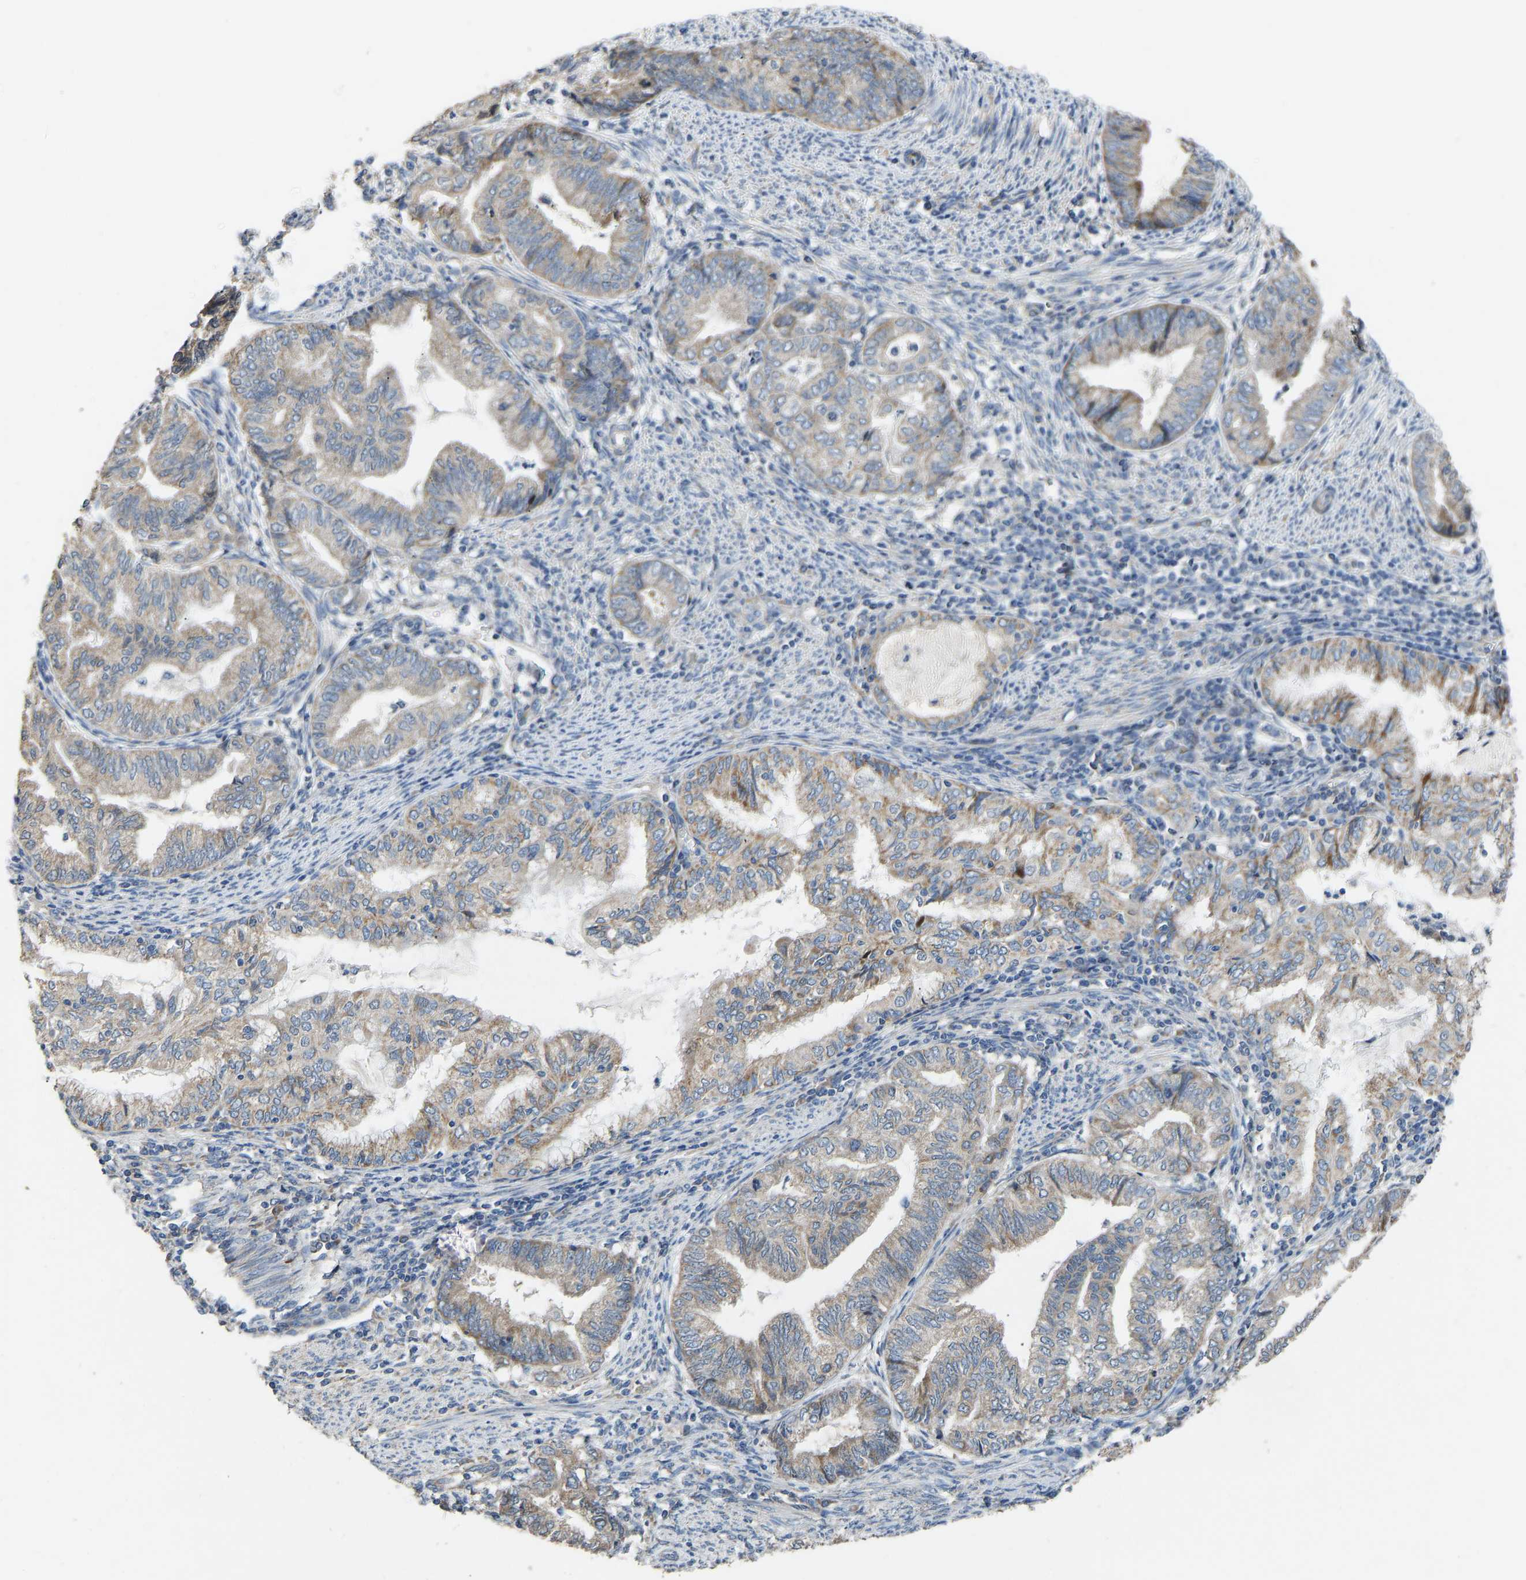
{"staining": {"intensity": "weak", "quantity": ">75%", "location": "cytoplasmic/membranous"}, "tissue": "endometrial cancer", "cell_type": "Tumor cells", "image_type": "cancer", "snomed": [{"axis": "morphology", "description": "Adenocarcinoma, NOS"}, {"axis": "topography", "description": "Endometrium"}], "caption": "Endometrial cancer (adenocarcinoma) was stained to show a protein in brown. There is low levels of weak cytoplasmic/membranous positivity in about >75% of tumor cells.", "gene": "TMEM150A", "patient": {"sex": "female", "age": 79}}